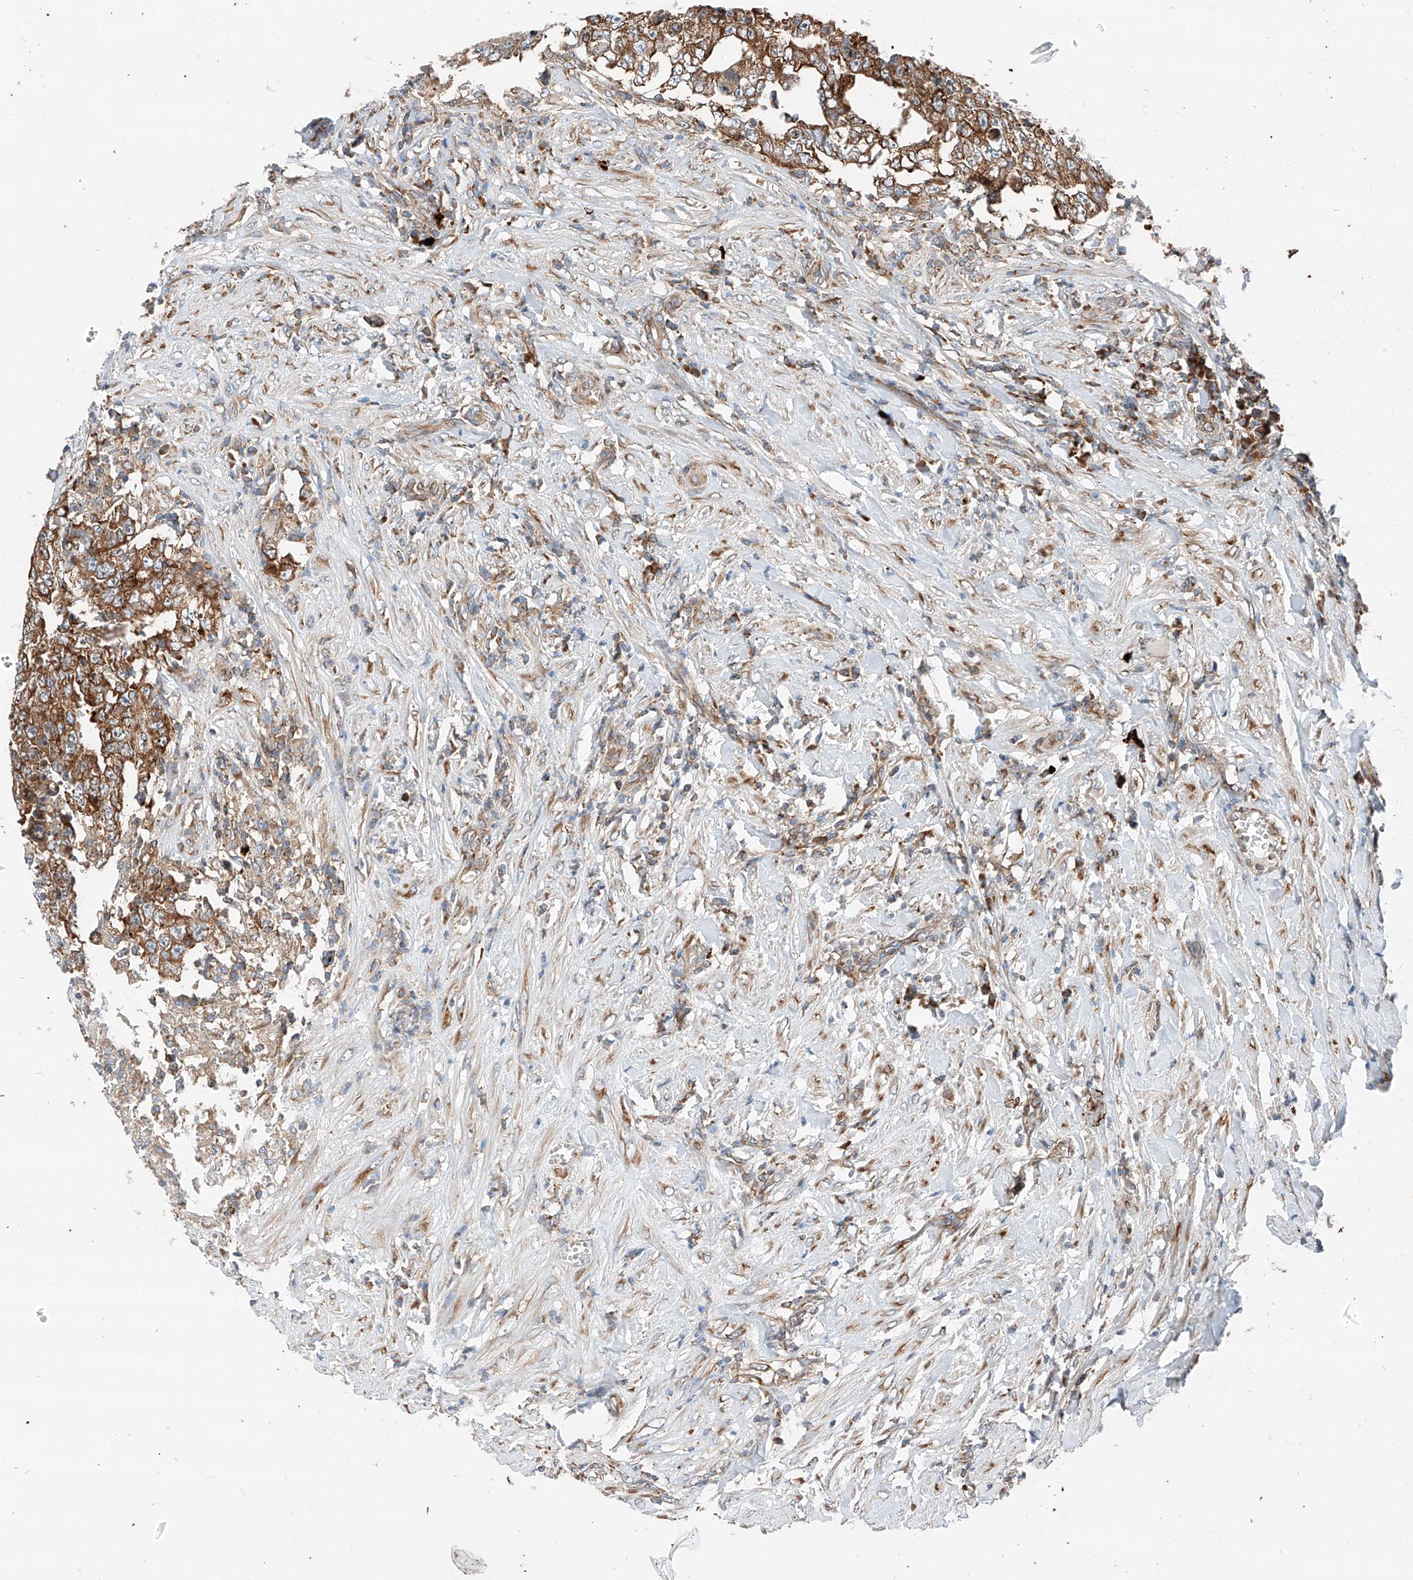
{"staining": {"intensity": "strong", "quantity": ">75%", "location": "cytoplasmic/membranous"}, "tissue": "testis cancer", "cell_type": "Tumor cells", "image_type": "cancer", "snomed": [{"axis": "morphology", "description": "Carcinoma, Embryonal, NOS"}, {"axis": "topography", "description": "Testis"}], "caption": "High-power microscopy captured an immunohistochemistry (IHC) photomicrograph of embryonal carcinoma (testis), revealing strong cytoplasmic/membranous expression in approximately >75% of tumor cells.", "gene": "ZC3H15", "patient": {"sex": "male", "age": 26}}